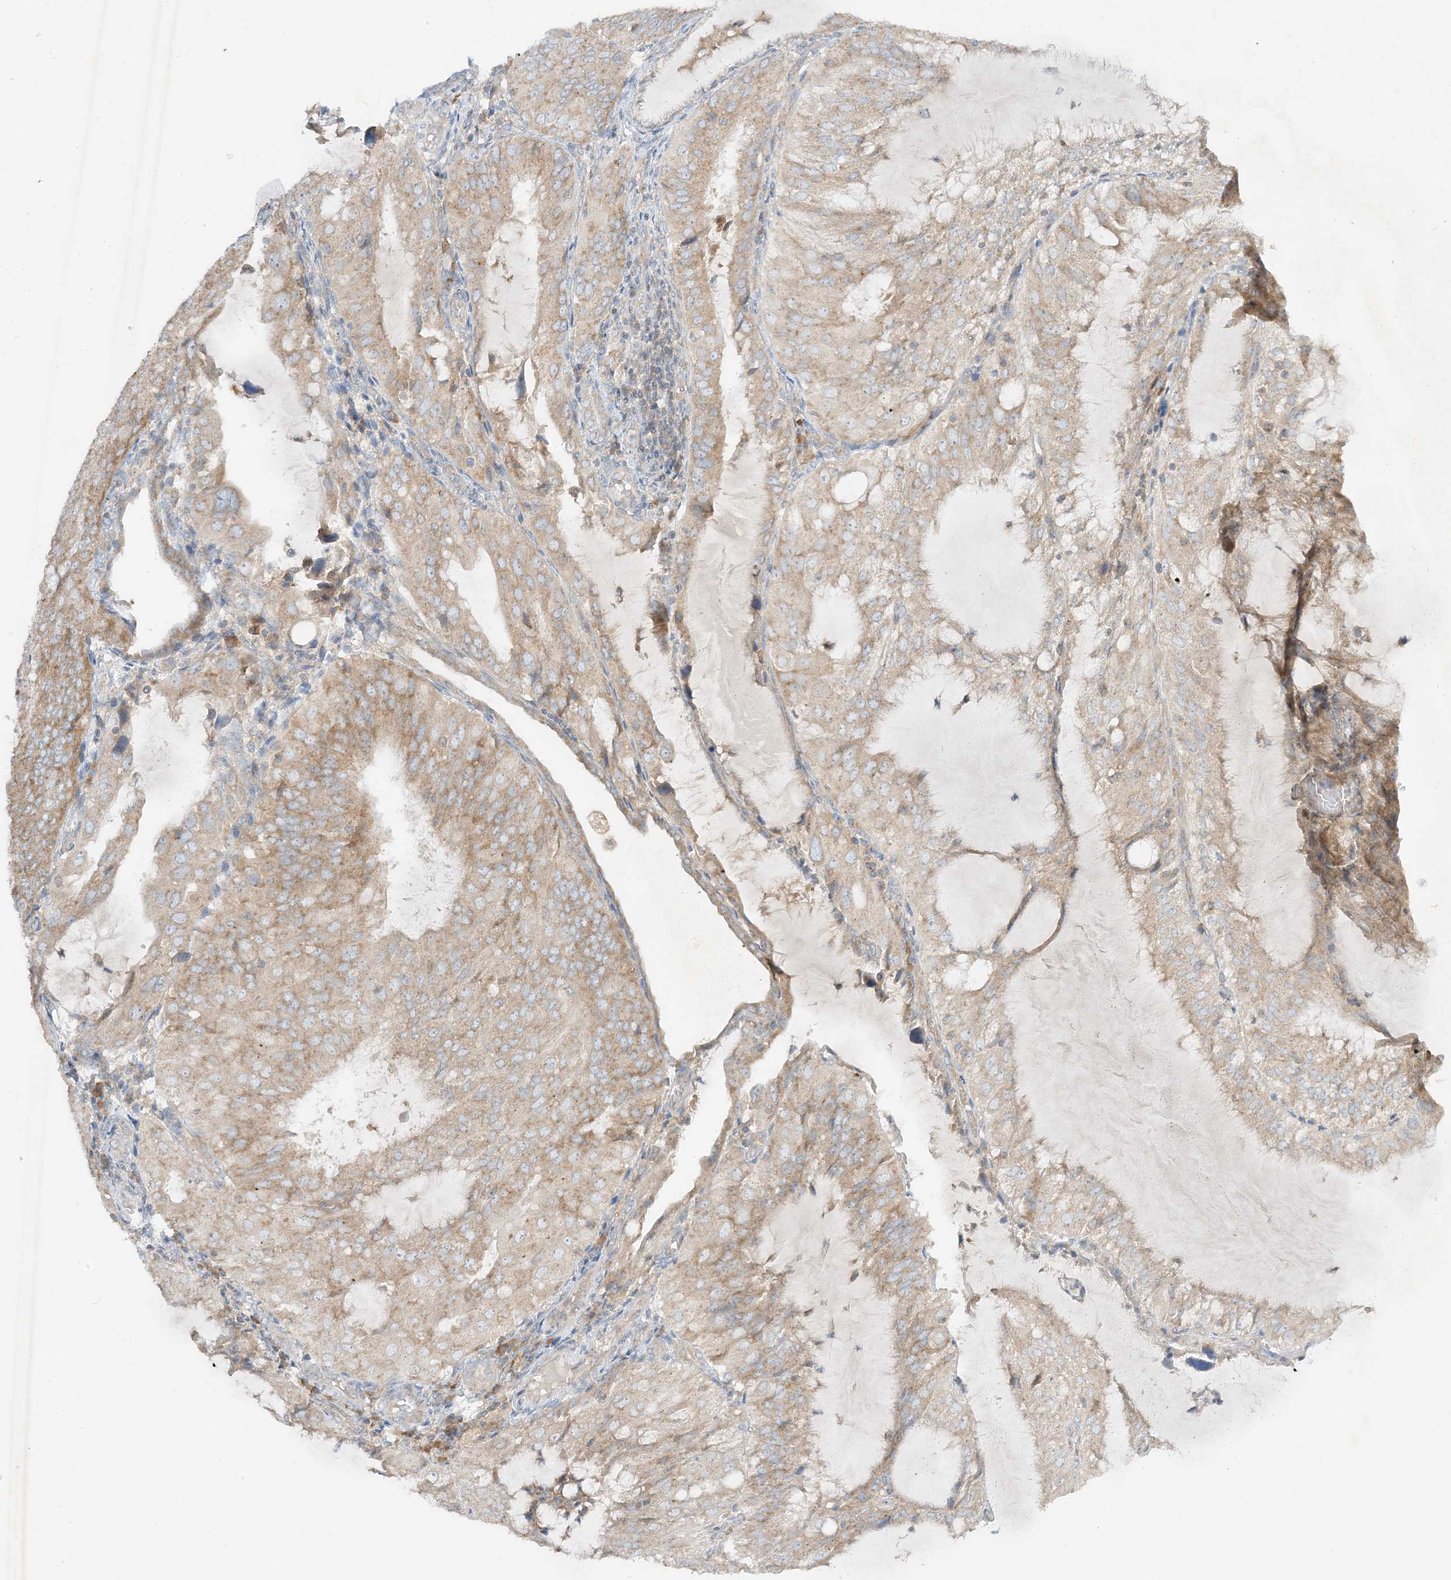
{"staining": {"intensity": "weak", "quantity": ">75%", "location": "cytoplasmic/membranous"}, "tissue": "endometrial cancer", "cell_type": "Tumor cells", "image_type": "cancer", "snomed": [{"axis": "morphology", "description": "Adenocarcinoma, NOS"}, {"axis": "topography", "description": "Endometrium"}], "caption": "Endometrial cancer tissue displays weak cytoplasmic/membranous expression in about >75% of tumor cells", "gene": "RPP40", "patient": {"sex": "female", "age": 81}}